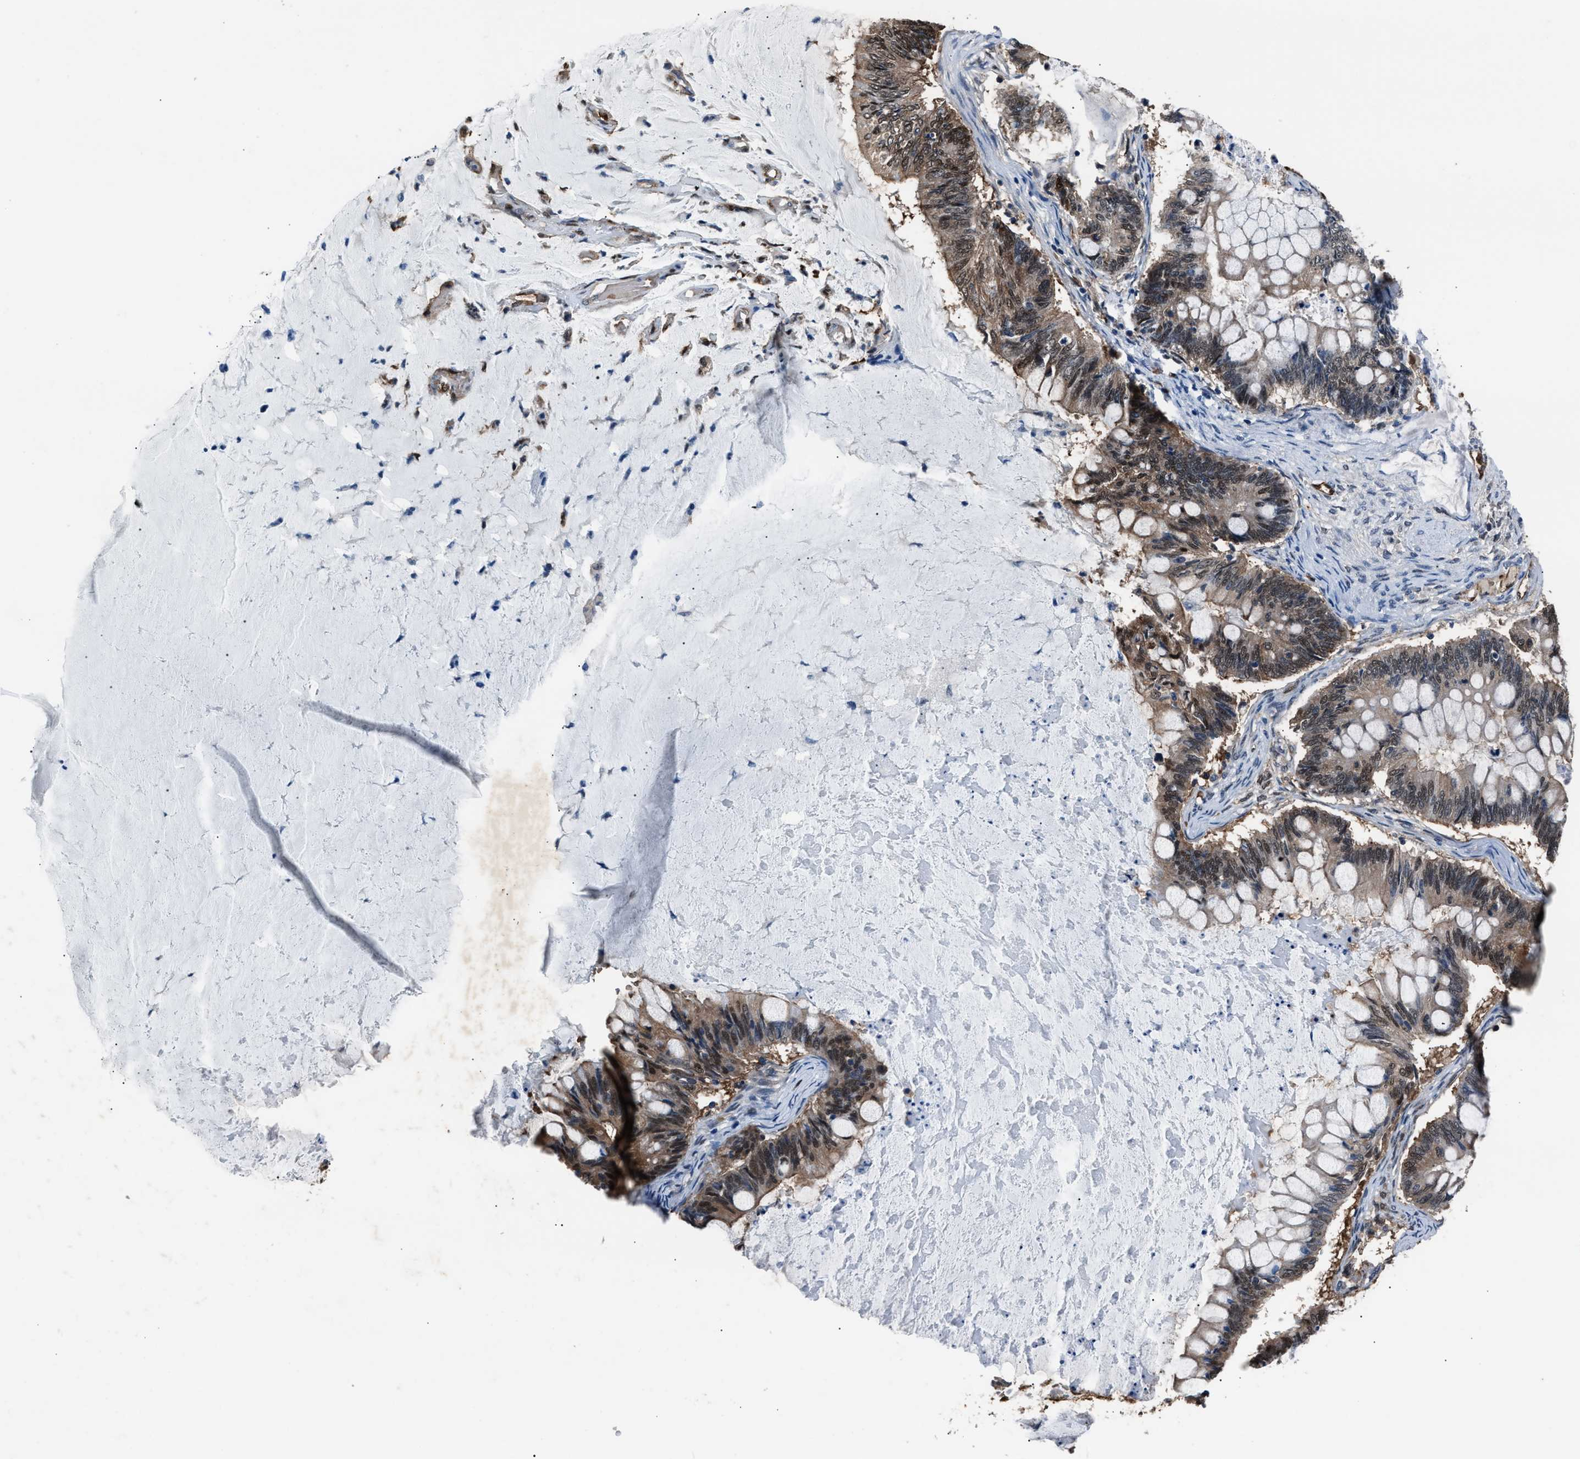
{"staining": {"intensity": "moderate", "quantity": "<25%", "location": "cytoplasmic/membranous,nuclear"}, "tissue": "ovarian cancer", "cell_type": "Tumor cells", "image_type": "cancer", "snomed": [{"axis": "morphology", "description": "Cystadenocarcinoma, mucinous, NOS"}, {"axis": "topography", "description": "Ovary"}], "caption": "The micrograph displays immunohistochemical staining of ovarian cancer (mucinous cystadenocarcinoma). There is moderate cytoplasmic/membranous and nuclear staining is identified in about <25% of tumor cells.", "gene": "PPA1", "patient": {"sex": "female", "age": 61}}